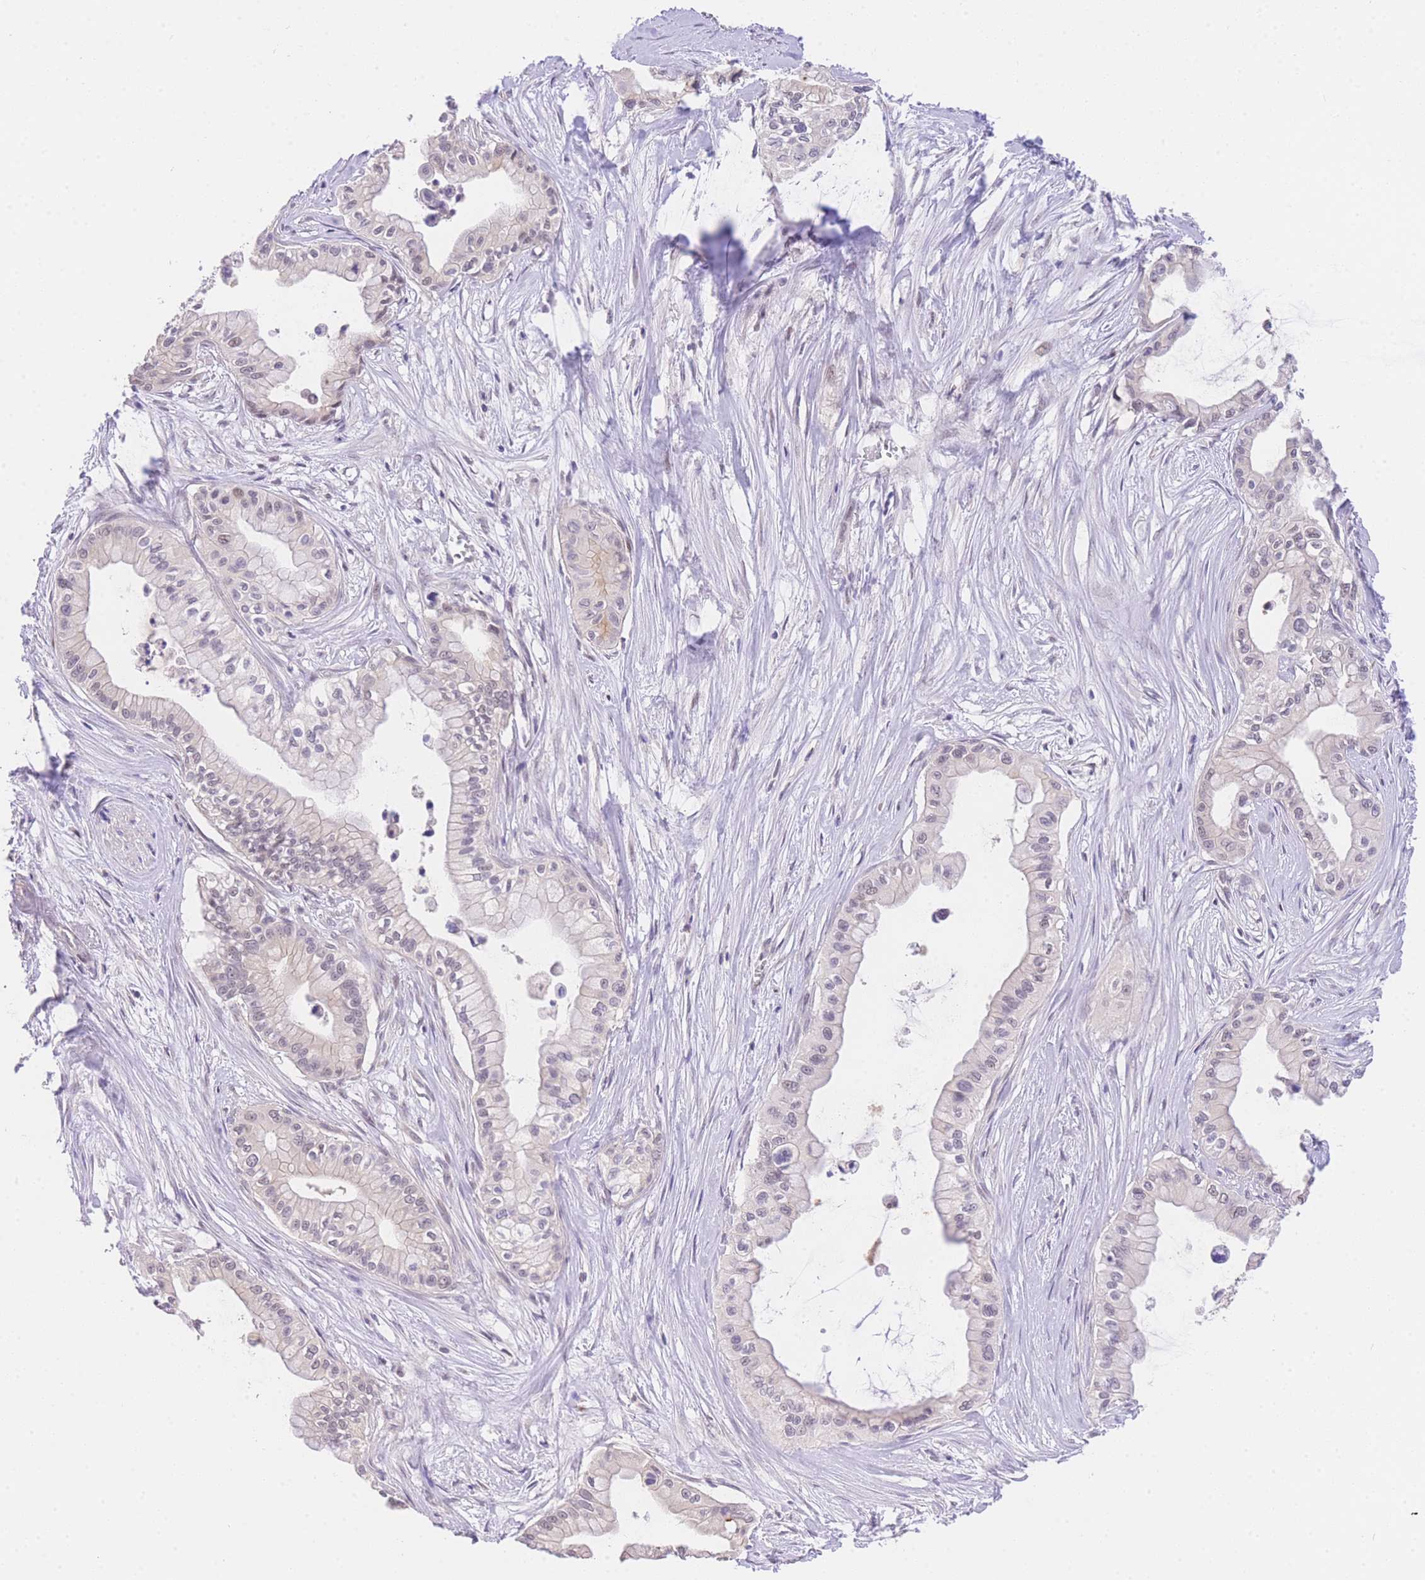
{"staining": {"intensity": "negative", "quantity": "none", "location": "none"}, "tissue": "pancreatic cancer", "cell_type": "Tumor cells", "image_type": "cancer", "snomed": [{"axis": "morphology", "description": "Adenocarcinoma, NOS"}, {"axis": "topography", "description": "Pancreas"}], "caption": "This is an immunohistochemistry (IHC) image of pancreatic cancer (adenocarcinoma). There is no positivity in tumor cells.", "gene": "SLC35F2", "patient": {"sex": "male", "age": 78}}